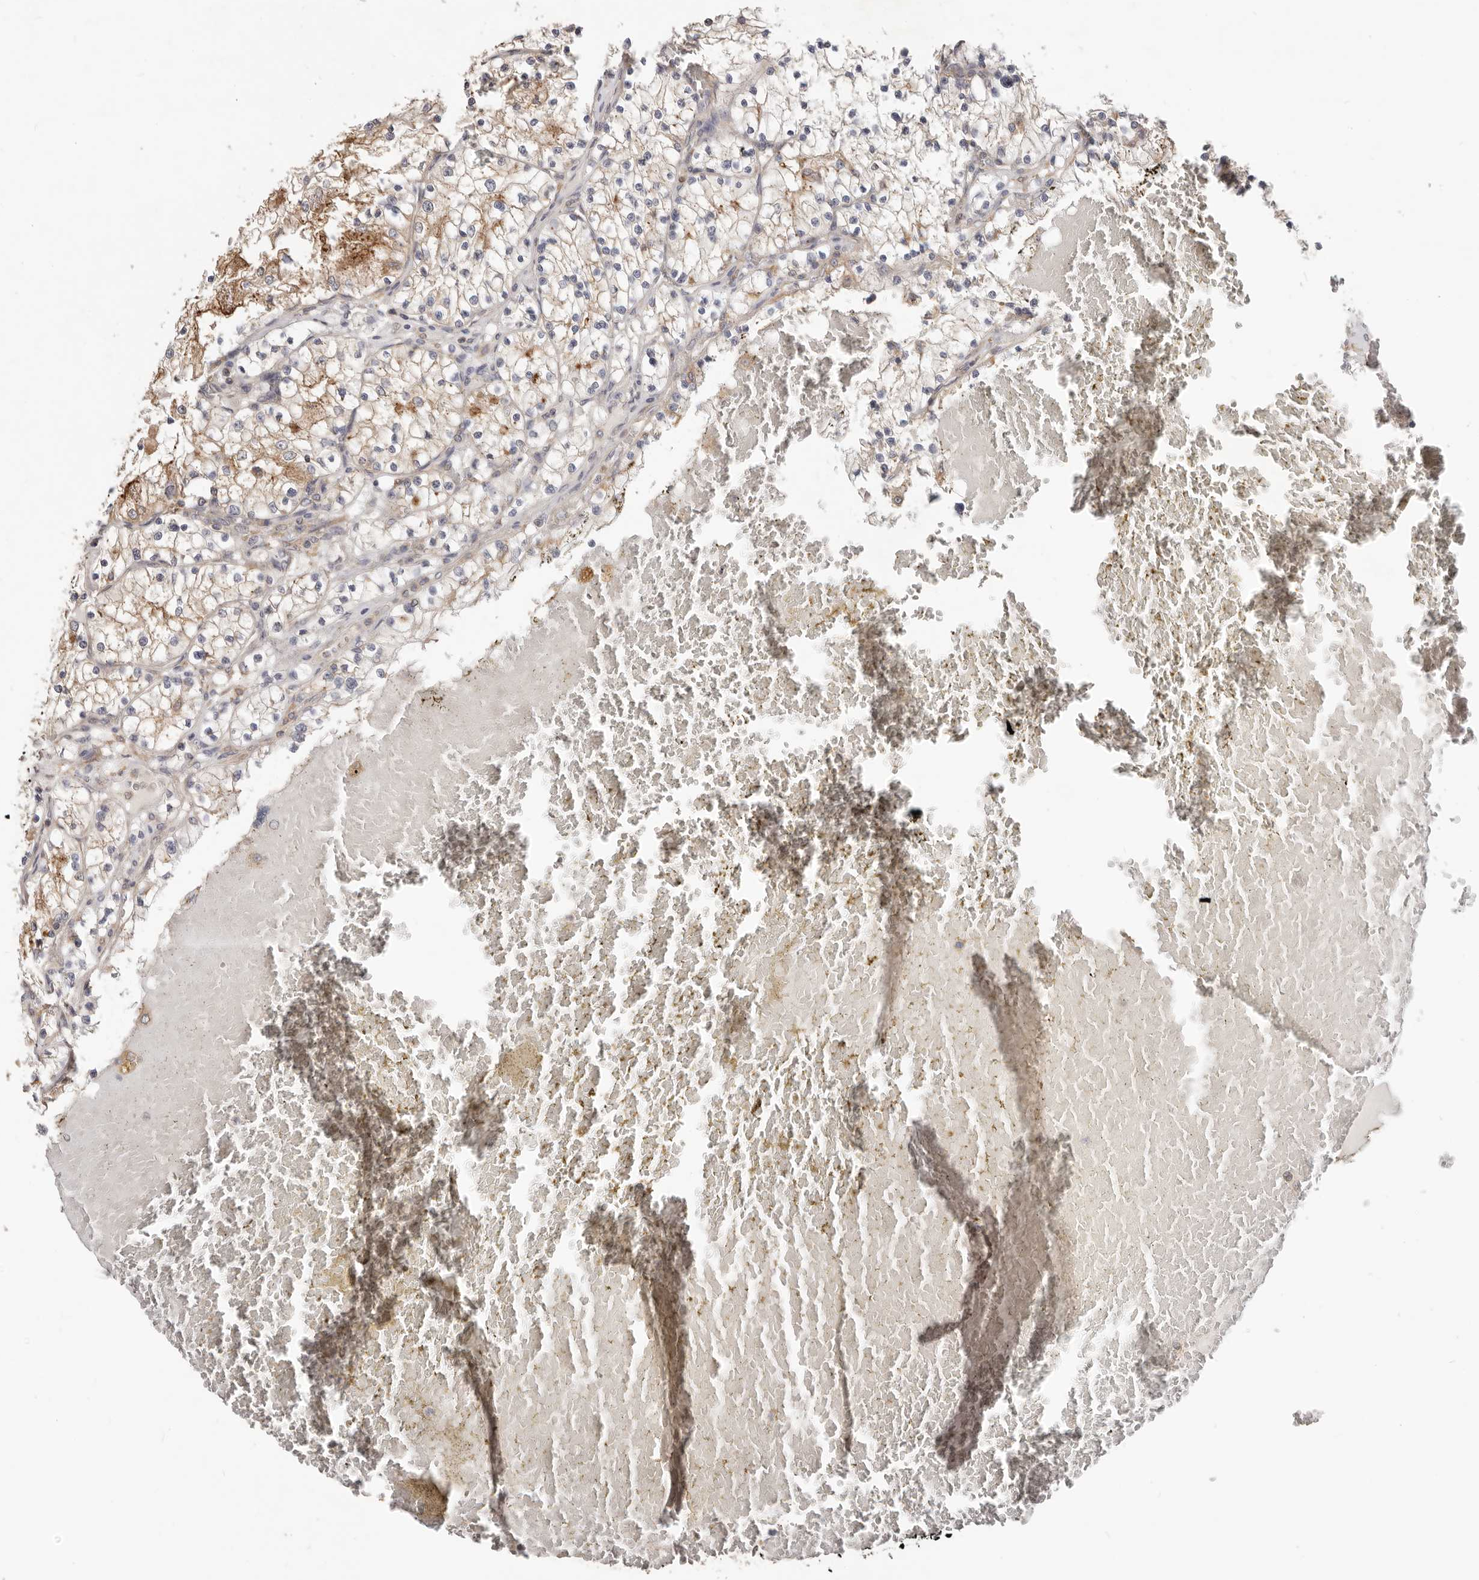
{"staining": {"intensity": "moderate", "quantity": "25%-75%", "location": "cytoplasmic/membranous"}, "tissue": "renal cancer", "cell_type": "Tumor cells", "image_type": "cancer", "snomed": [{"axis": "morphology", "description": "Normal tissue, NOS"}, {"axis": "morphology", "description": "Adenocarcinoma, NOS"}, {"axis": "topography", "description": "Kidney"}], "caption": "Immunohistochemistry of human renal cancer (adenocarcinoma) reveals medium levels of moderate cytoplasmic/membranous expression in approximately 25%-75% of tumor cells.", "gene": "LRP6", "patient": {"sex": "male", "age": 68}}